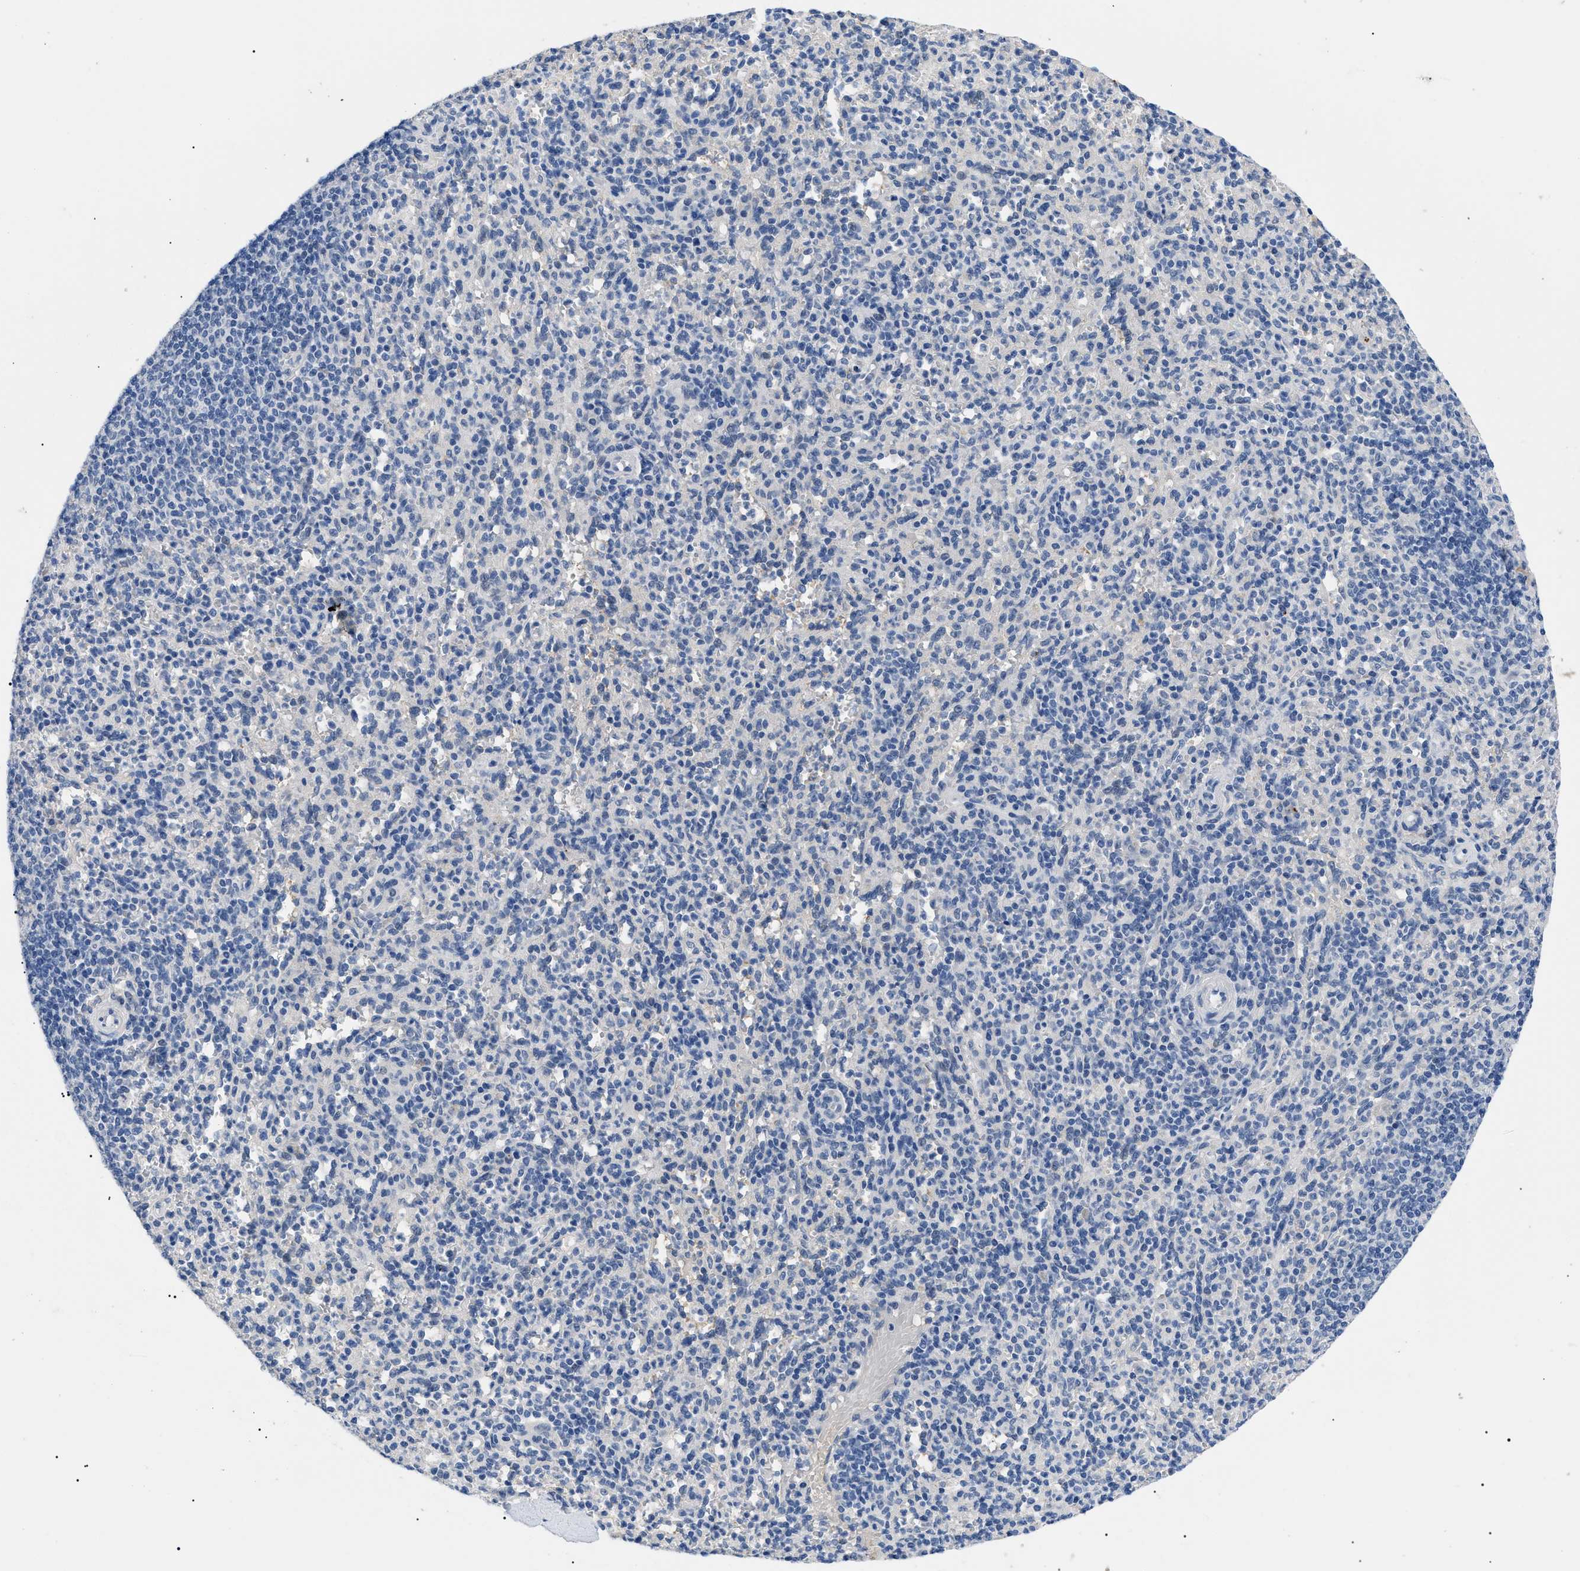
{"staining": {"intensity": "negative", "quantity": "none", "location": "none"}, "tissue": "spleen", "cell_type": "Cells in red pulp", "image_type": "normal", "snomed": [{"axis": "morphology", "description": "Normal tissue, NOS"}, {"axis": "topography", "description": "Spleen"}], "caption": "High magnification brightfield microscopy of unremarkable spleen stained with DAB (3,3'-diaminobenzidine) (brown) and counterstained with hematoxylin (blue): cells in red pulp show no significant expression. The staining was performed using DAB to visualize the protein expression in brown, while the nuclei were stained in blue with hematoxylin (Magnification: 20x).", "gene": "PRRT2", "patient": {"sex": "male", "age": 36}}